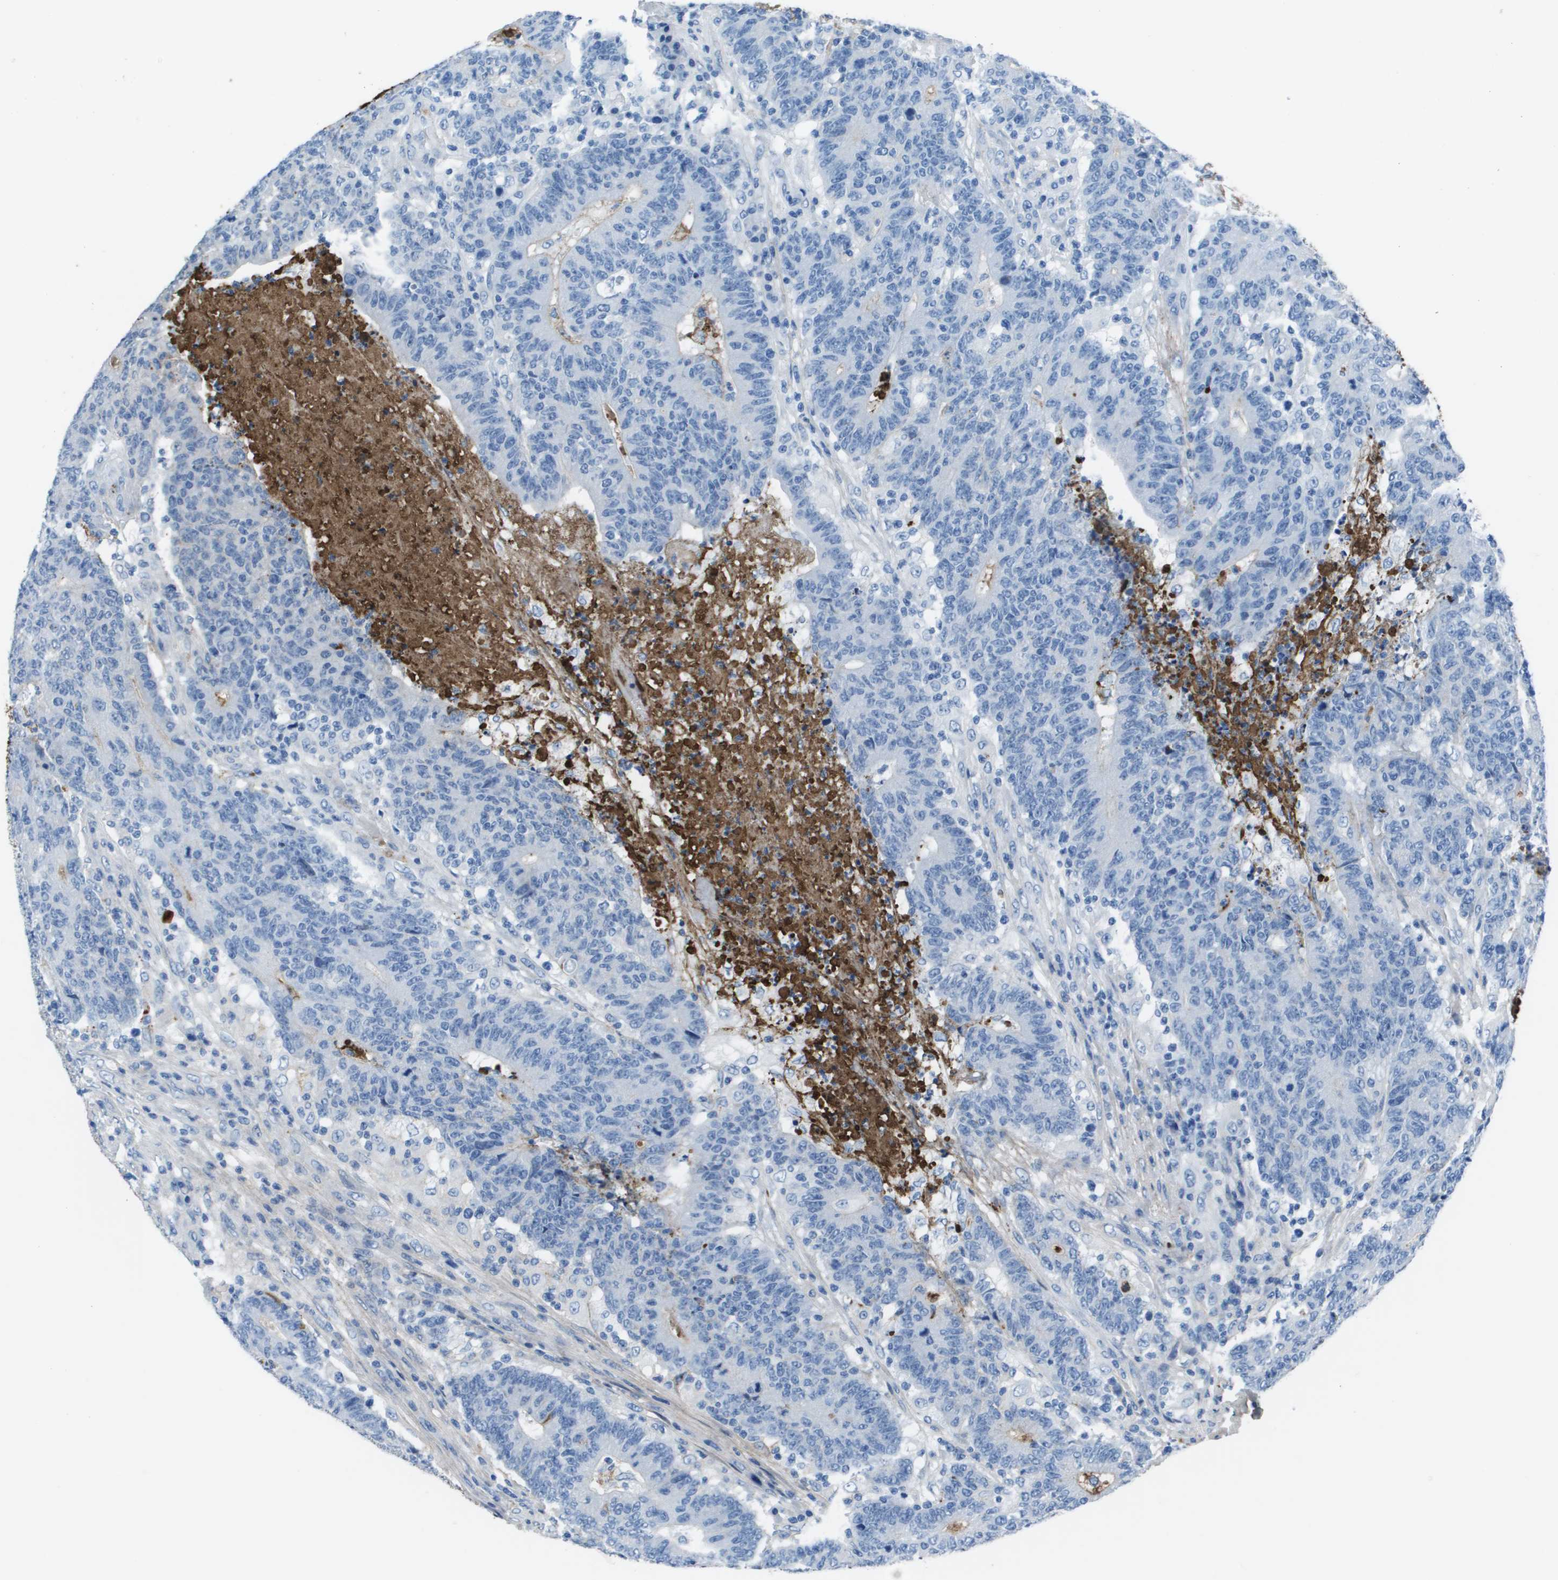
{"staining": {"intensity": "negative", "quantity": "none", "location": "none"}, "tissue": "colorectal cancer", "cell_type": "Tumor cells", "image_type": "cancer", "snomed": [{"axis": "morphology", "description": "Normal tissue, NOS"}, {"axis": "morphology", "description": "Adenocarcinoma, NOS"}, {"axis": "topography", "description": "Colon"}], "caption": "This is a photomicrograph of IHC staining of colorectal cancer (adenocarcinoma), which shows no staining in tumor cells. (DAB (3,3'-diaminobenzidine) immunohistochemistry, high magnification).", "gene": "VTN", "patient": {"sex": "female", "age": 75}}